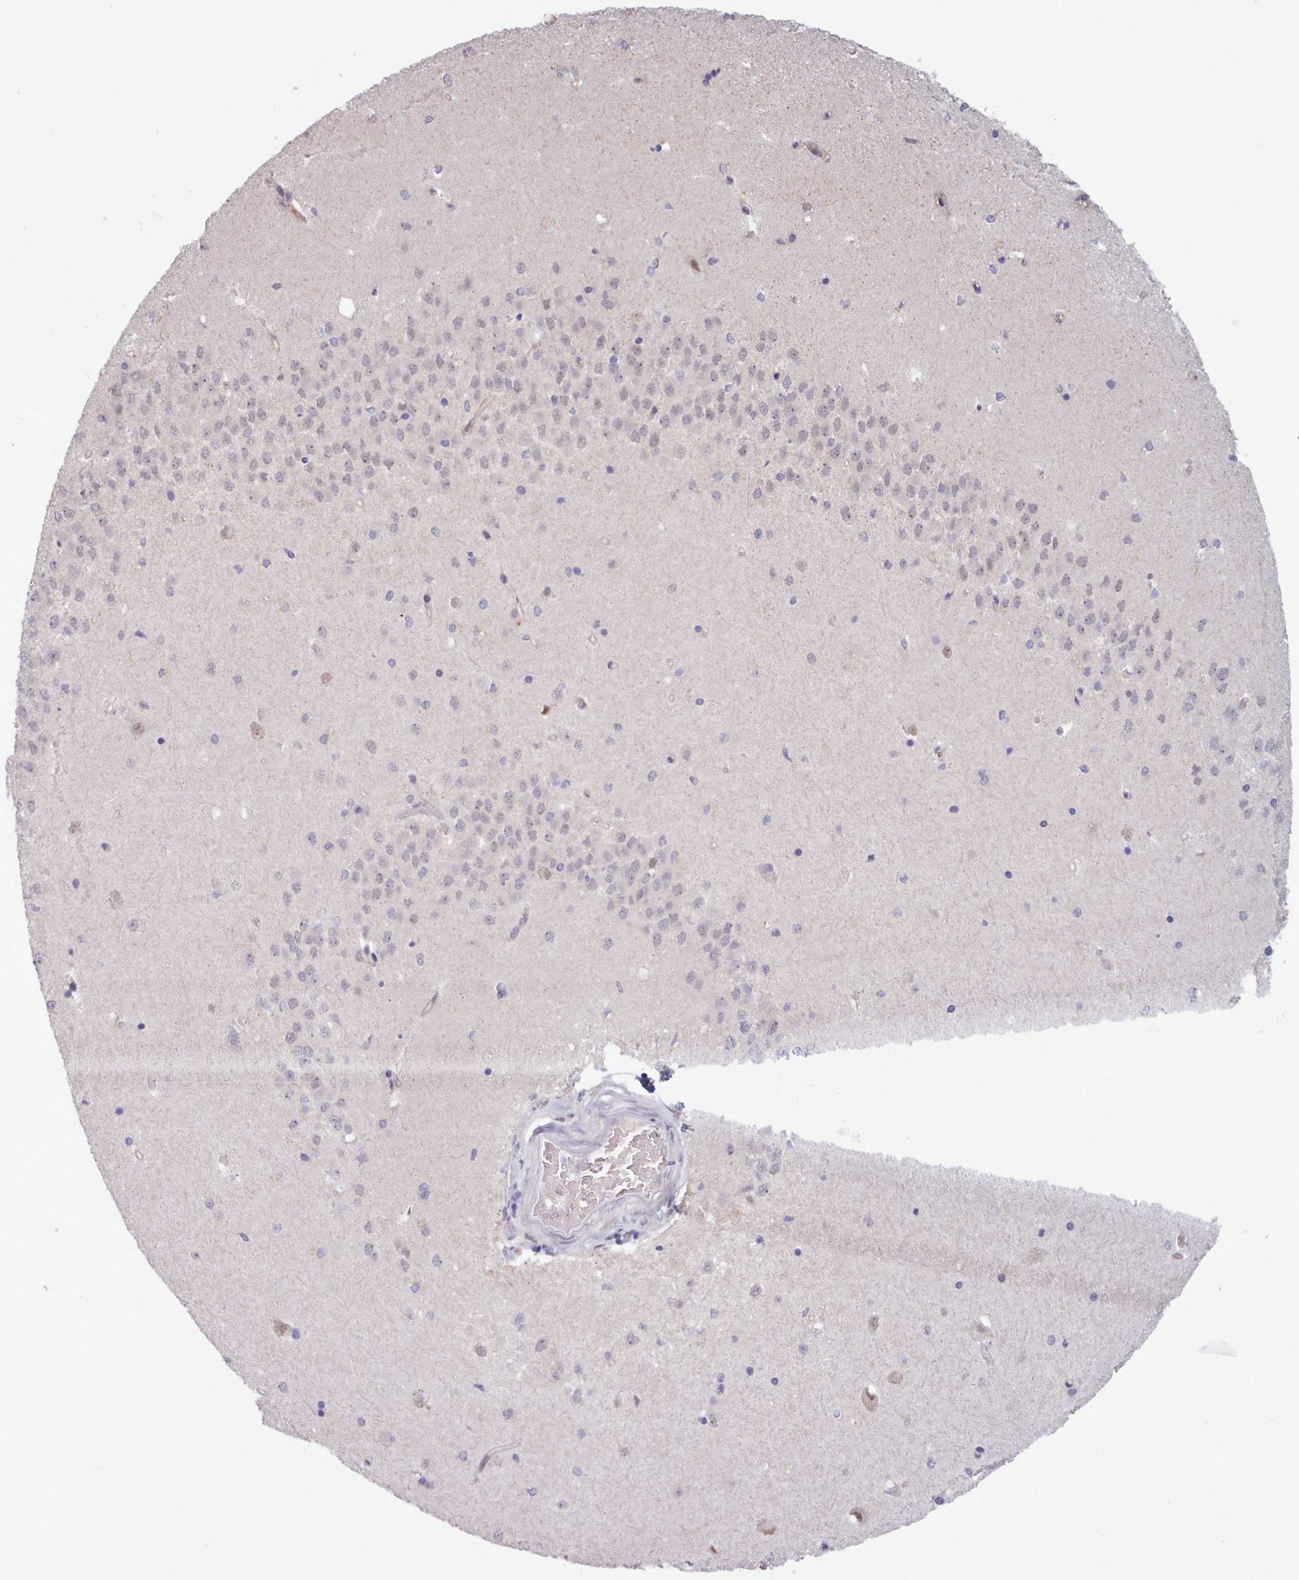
{"staining": {"intensity": "negative", "quantity": "none", "location": "none"}, "tissue": "hippocampus", "cell_type": "Glial cells", "image_type": "normal", "snomed": [{"axis": "morphology", "description": "Normal tissue, NOS"}, {"axis": "topography", "description": "Hippocampus"}], "caption": "An immunohistochemistry (IHC) micrograph of normal hippocampus is shown. There is no staining in glial cells of hippocampus. (Immunohistochemistry (ihc), brightfield microscopy, high magnification).", "gene": "KBTBD6", "patient": {"sex": "male", "age": 45}}